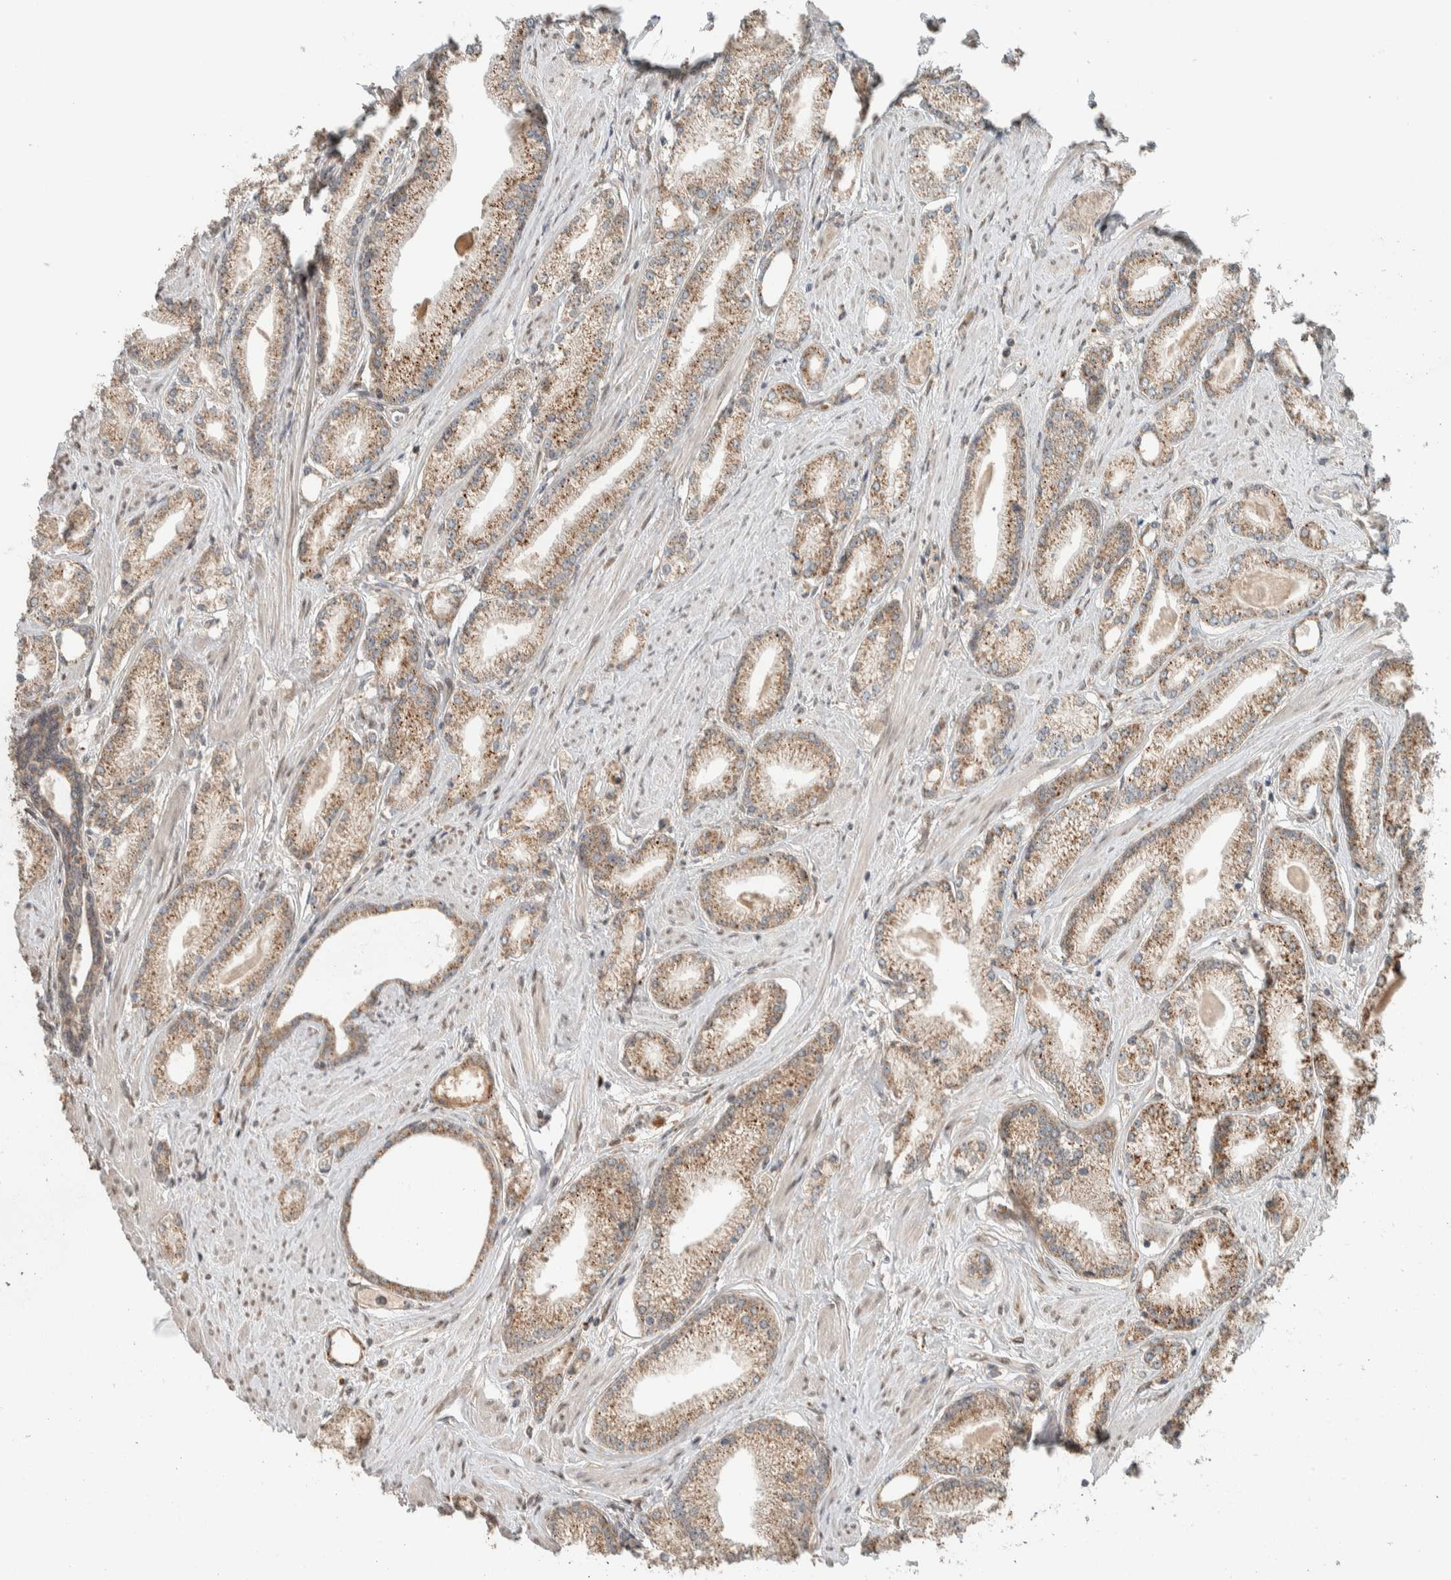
{"staining": {"intensity": "moderate", "quantity": ">75%", "location": "cytoplasmic/membranous"}, "tissue": "prostate cancer", "cell_type": "Tumor cells", "image_type": "cancer", "snomed": [{"axis": "morphology", "description": "Adenocarcinoma, Low grade"}, {"axis": "topography", "description": "Prostate"}], "caption": "Moderate cytoplasmic/membranous positivity for a protein is present in about >75% of tumor cells of prostate cancer using immunohistochemistry (IHC).", "gene": "NBR1", "patient": {"sex": "male", "age": 62}}